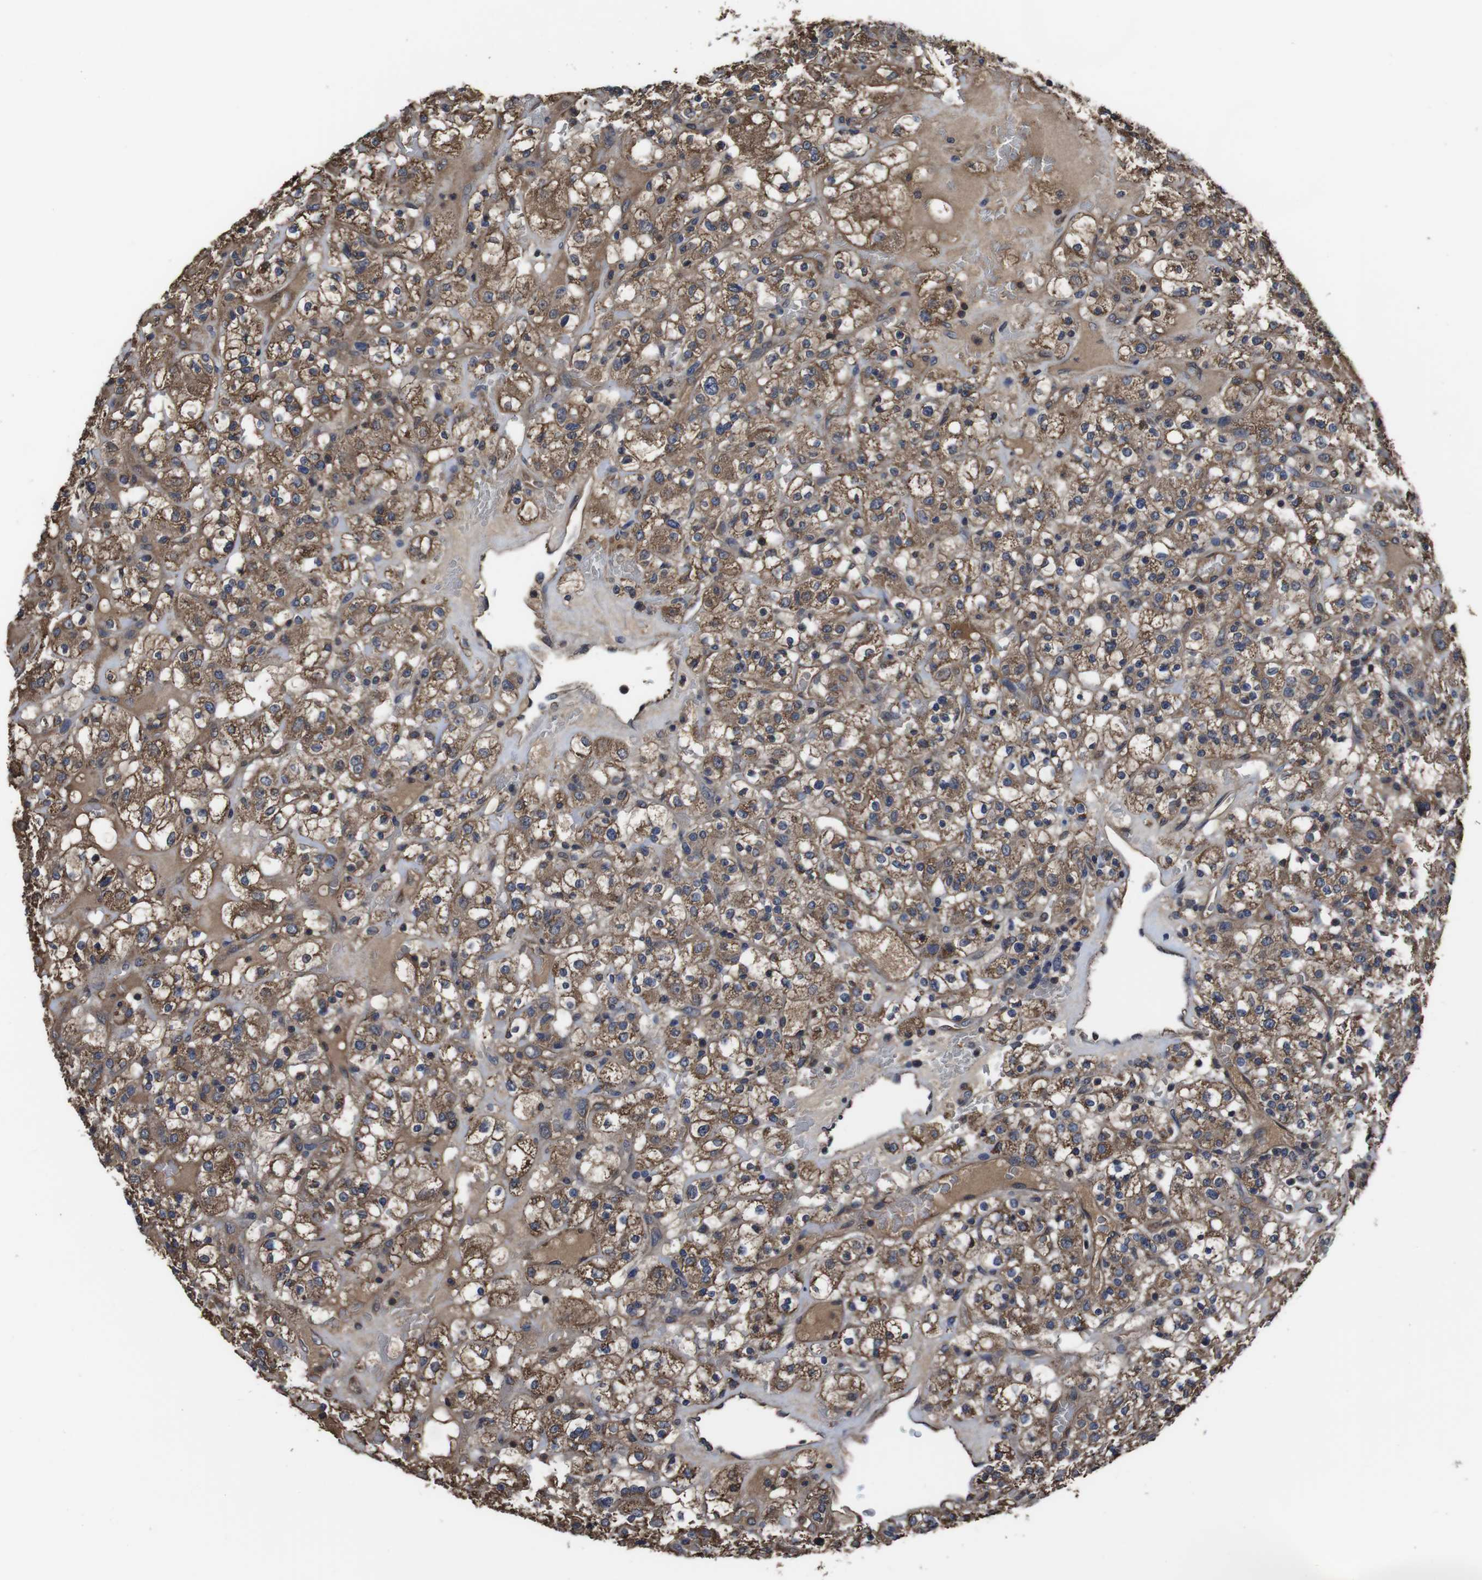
{"staining": {"intensity": "moderate", "quantity": ">75%", "location": "cytoplasmic/membranous"}, "tissue": "renal cancer", "cell_type": "Tumor cells", "image_type": "cancer", "snomed": [{"axis": "morphology", "description": "Normal tissue, NOS"}, {"axis": "morphology", "description": "Adenocarcinoma, NOS"}, {"axis": "topography", "description": "Kidney"}], "caption": "A histopathology image of renal cancer (adenocarcinoma) stained for a protein displays moderate cytoplasmic/membranous brown staining in tumor cells. The staining is performed using DAB (3,3'-diaminobenzidine) brown chromogen to label protein expression. The nuclei are counter-stained blue using hematoxylin.", "gene": "CXCL11", "patient": {"sex": "female", "age": 72}}